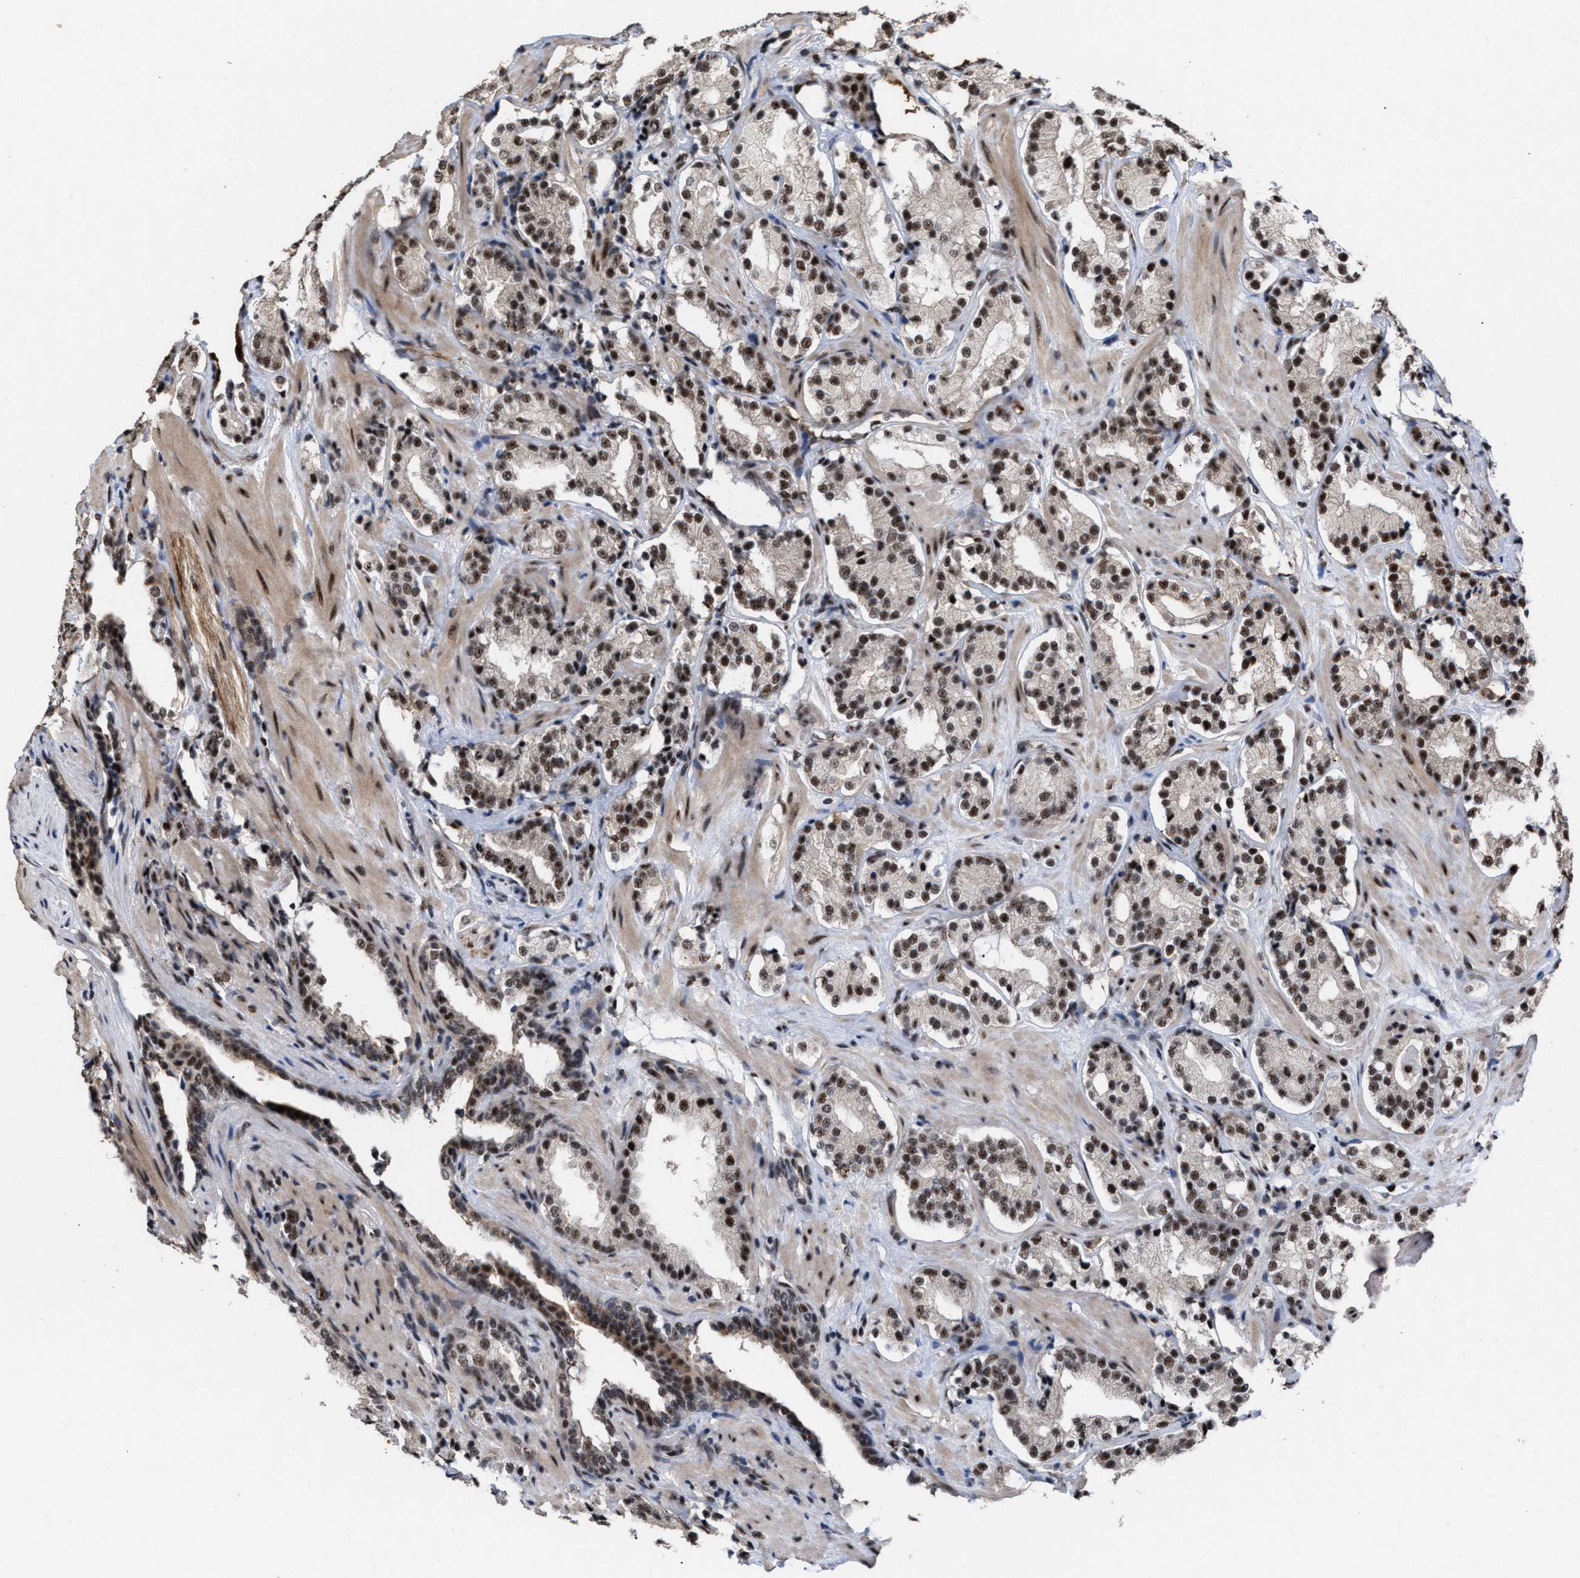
{"staining": {"intensity": "strong", "quantity": ">75%", "location": "nuclear"}, "tissue": "prostate cancer", "cell_type": "Tumor cells", "image_type": "cancer", "snomed": [{"axis": "morphology", "description": "Adenocarcinoma, High grade"}, {"axis": "topography", "description": "Prostate"}], "caption": "An immunohistochemistry micrograph of neoplastic tissue is shown. Protein staining in brown shows strong nuclear positivity in prostate high-grade adenocarcinoma within tumor cells.", "gene": "EIF4A3", "patient": {"sex": "male", "age": 71}}